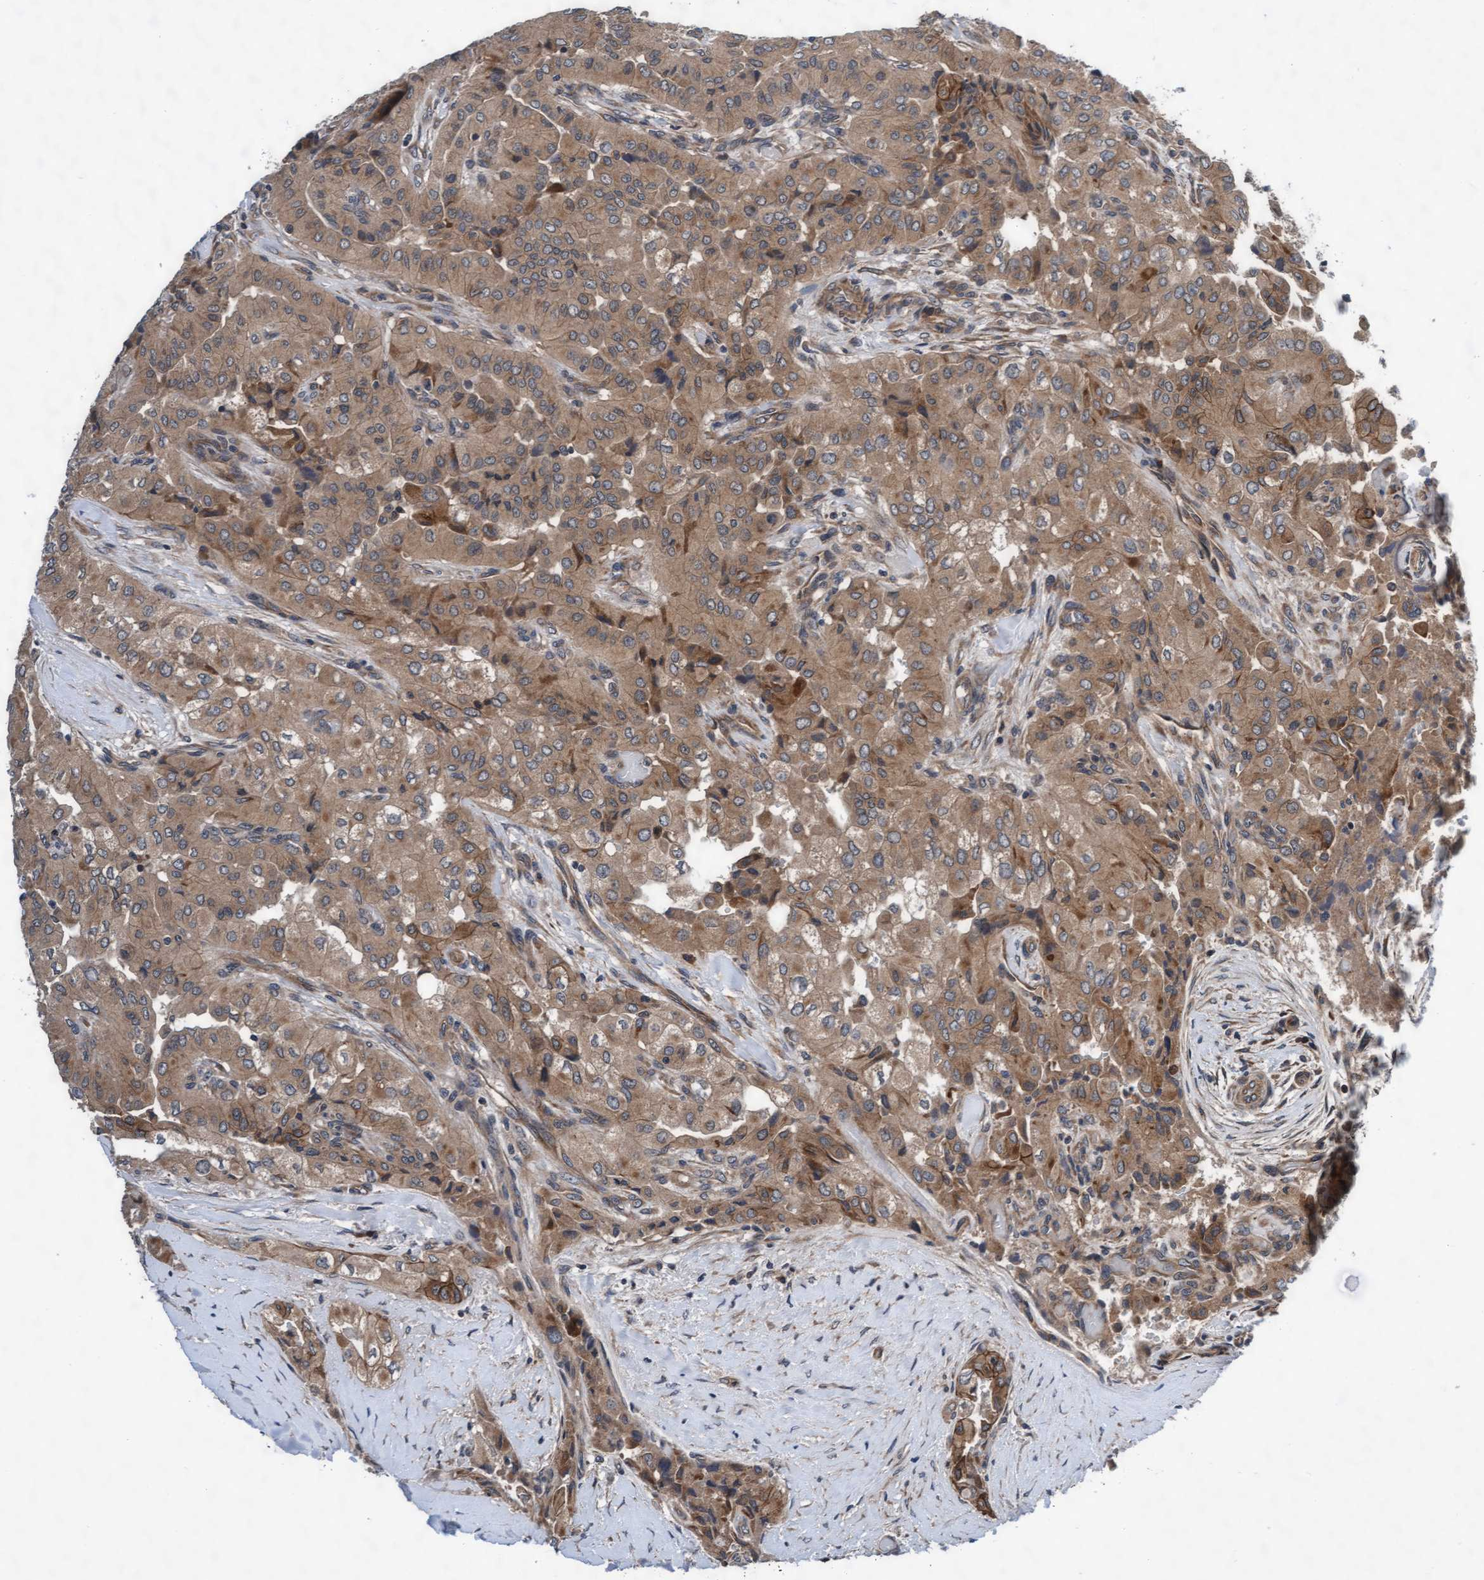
{"staining": {"intensity": "moderate", "quantity": ">75%", "location": "cytoplasmic/membranous"}, "tissue": "thyroid cancer", "cell_type": "Tumor cells", "image_type": "cancer", "snomed": [{"axis": "morphology", "description": "Papillary adenocarcinoma, NOS"}, {"axis": "topography", "description": "Thyroid gland"}], "caption": "This is a histology image of immunohistochemistry (IHC) staining of papillary adenocarcinoma (thyroid), which shows moderate staining in the cytoplasmic/membranous of tumor cells.", "gene": "EFCAB13", "patient": {"sex": "female", "age": 59}}